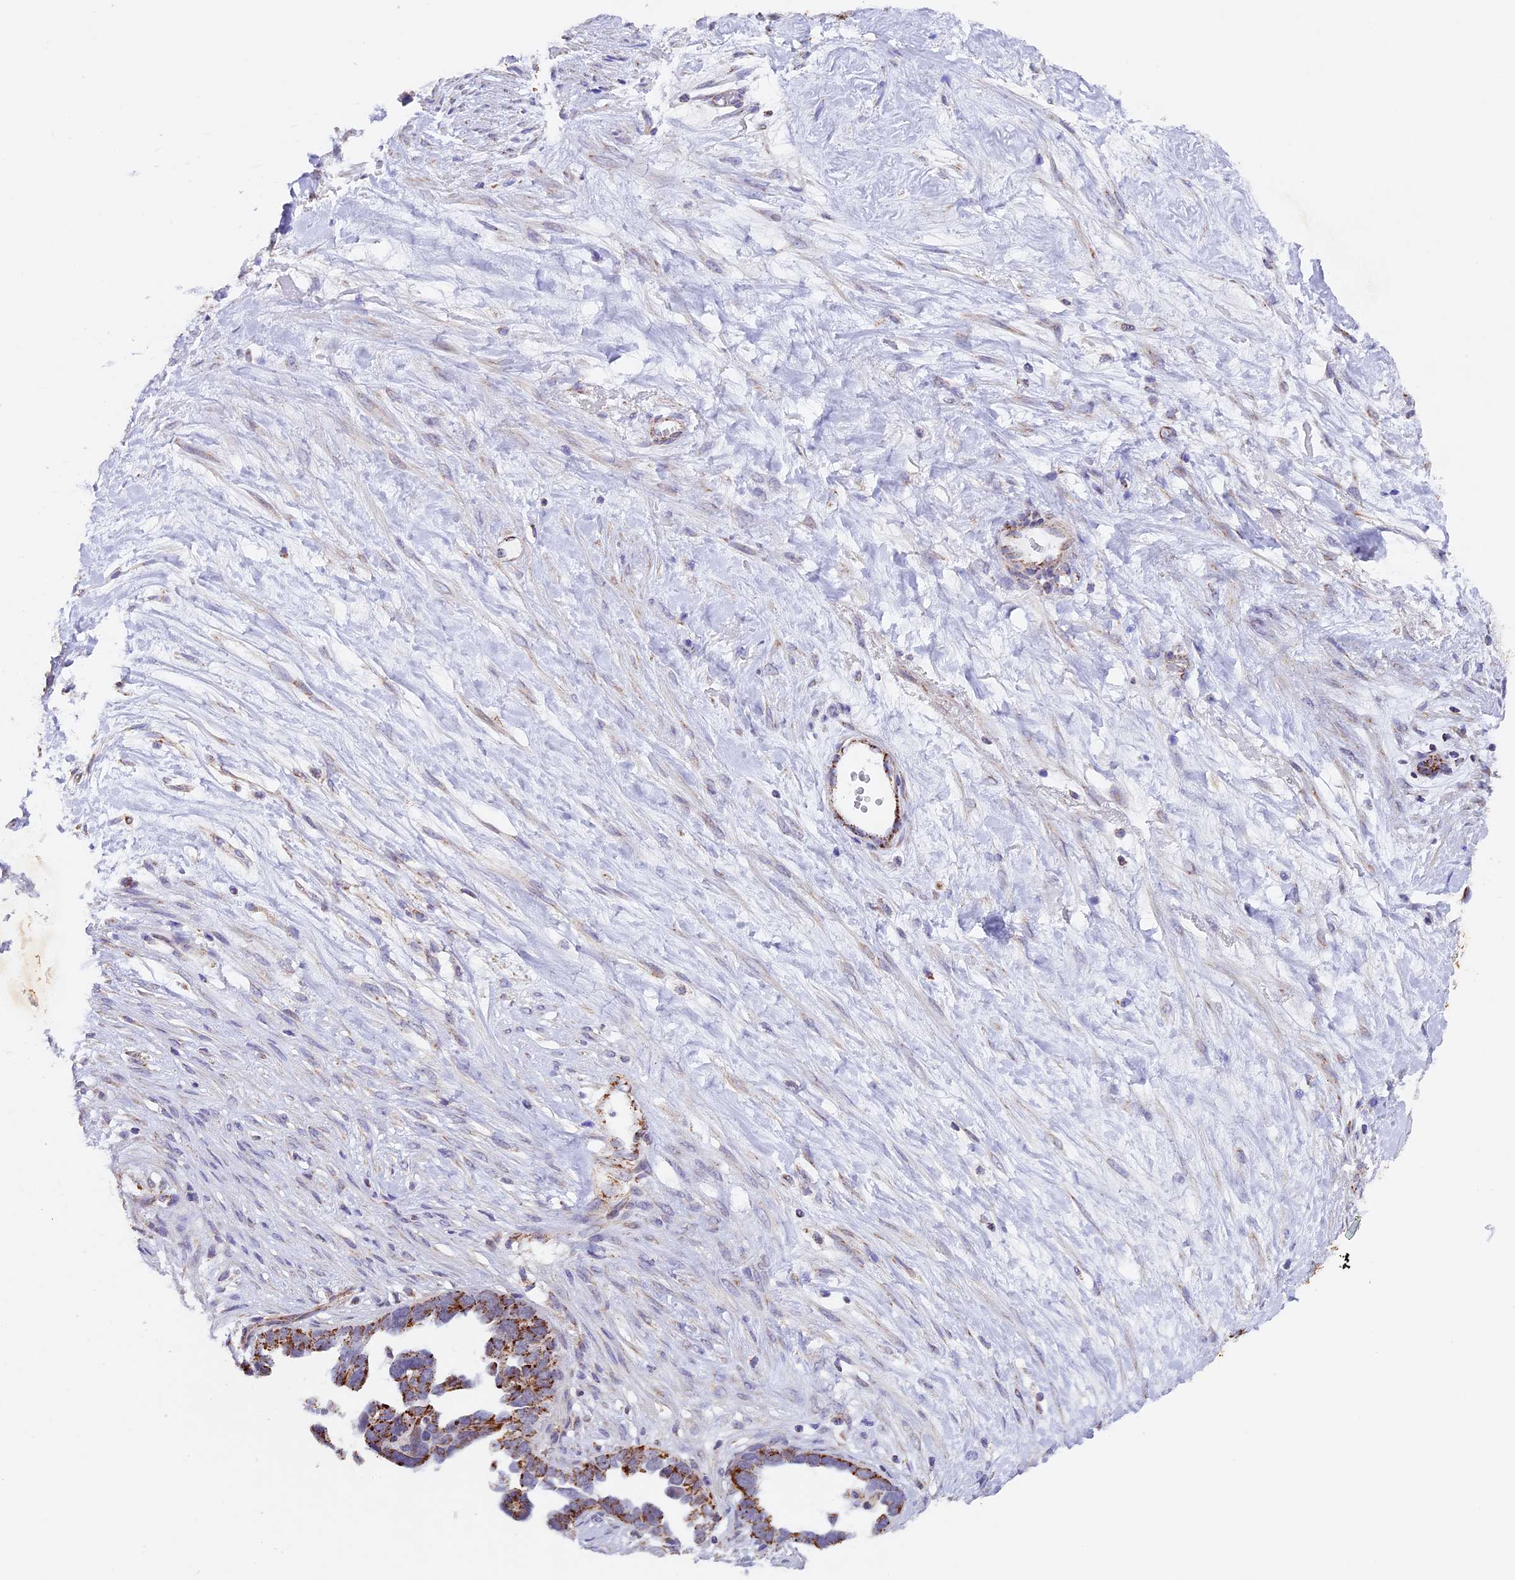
{"staining": {"intensity": "moderate", "quantity": ">75%", "location": "cytoplasmic/membranous"}, "tissue": "ovarian cancer", "cell_type": "Tumor cells", "image_type": "cancer", "snomed": [{"axis": "morphology", "description": "Cystadenocarcinoma, serous, NOS"}, {"axis": "topography", "description": "Ovary"}], "caption": "Immunohistochemistry (IHC) (DAB (3,3'-diaminobenzidine)) staining of serous cystadenocarcinoma (ovarian) shows moderate cytoplasmic/membranous protein positivity in about >75% of tumor cells.", "gene": "TFAM", "patient": {"sex": "female", "age": 54}}